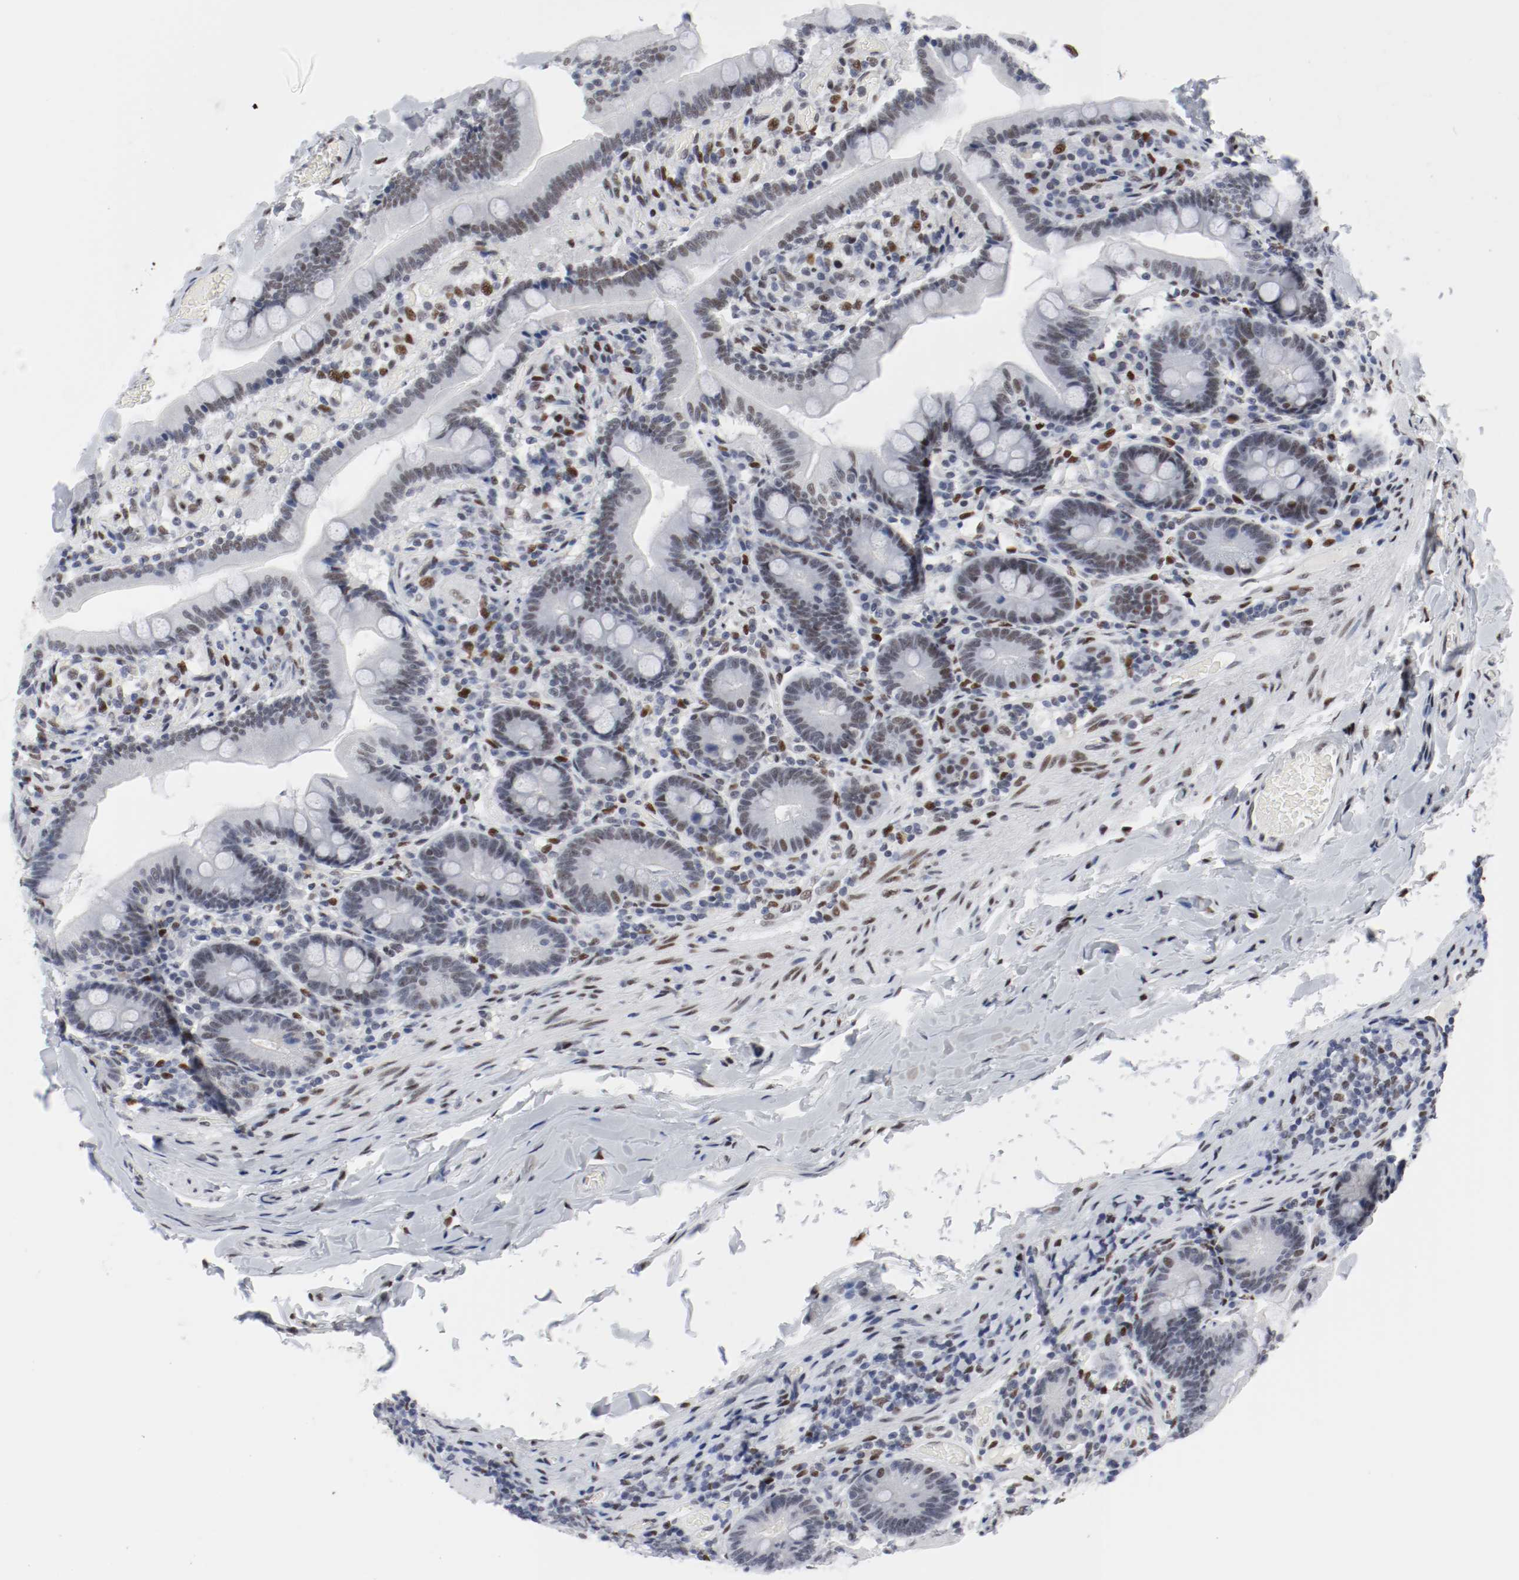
{"staining": {"intensity": "moderate", "quantity": ">75%", "location": "nuclear"}, "tissue": "duodenum", "cell_type": "Glandular cells", "image_type": "normal", "snomed": [{"axis": "morphology", "description": "Normal tissue, NOS"}, {"axis": "topography", "description": "Duodenum"}], "caption": "A micrograph of human duodenum stained for a protein displays moderate nuclear brown staining in glandular cells.", "gene": "ARNT", "patient": {"sex": "male", "age": 66}}